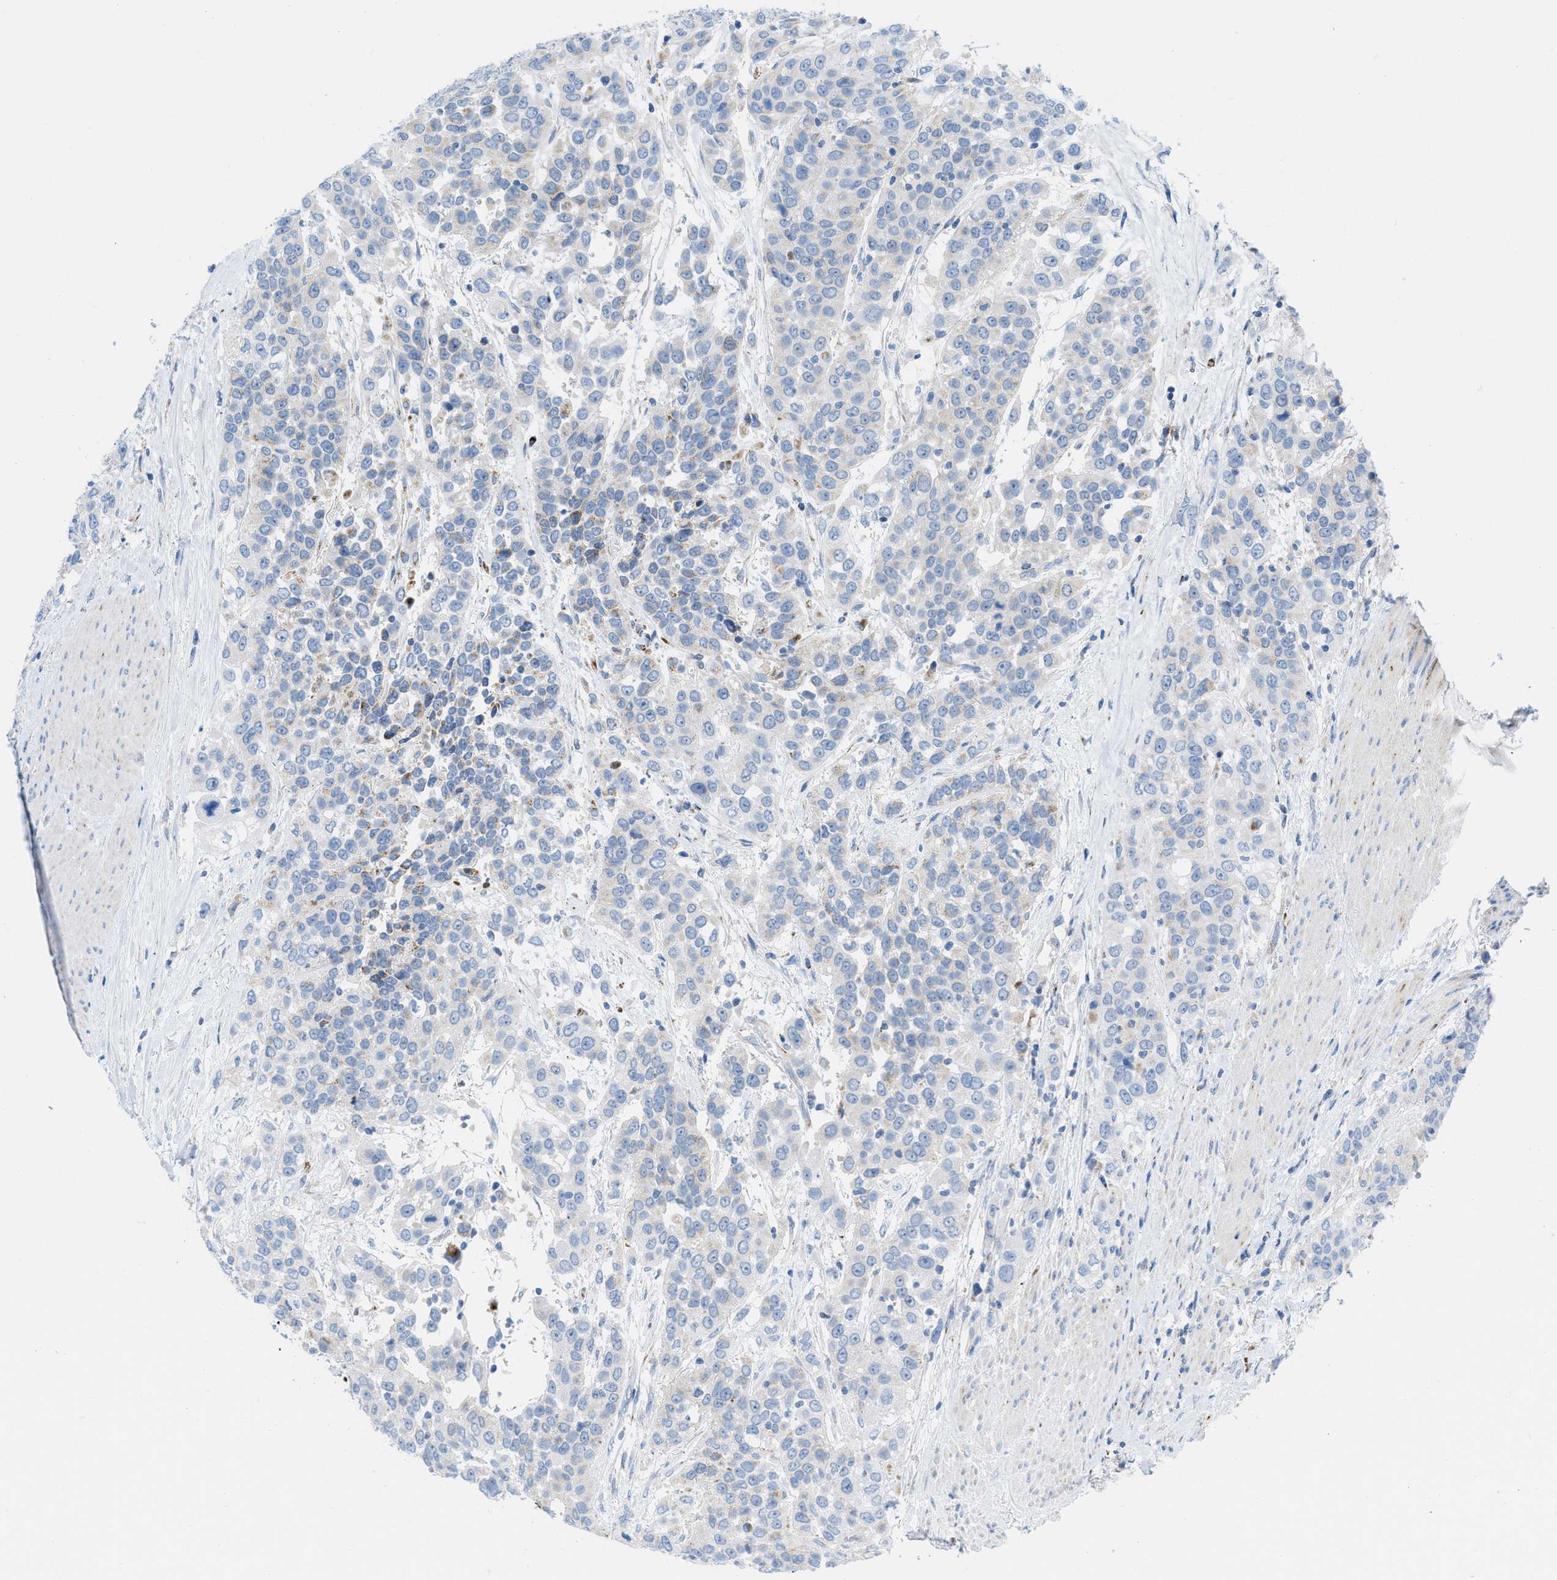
{"staining": {"intensity": "negative", "quantity": "none", "location": "none"}, "tissue": "urothelial cancer", "cell_type": "Tumor cells", "image_type": "cancer", "snomed": [{"axis": "morphology", "description": "Urothelial carcinoma, High grade"}, {"axis": "topography", "description": "Urinary bladder"}], "caption": "Histopathology image shows no protein expression in tumor cells of high-grade urothelial carcinoma tissue.", "gene": "RBBP9", "patient": {"sex": "female", "age": 80}}